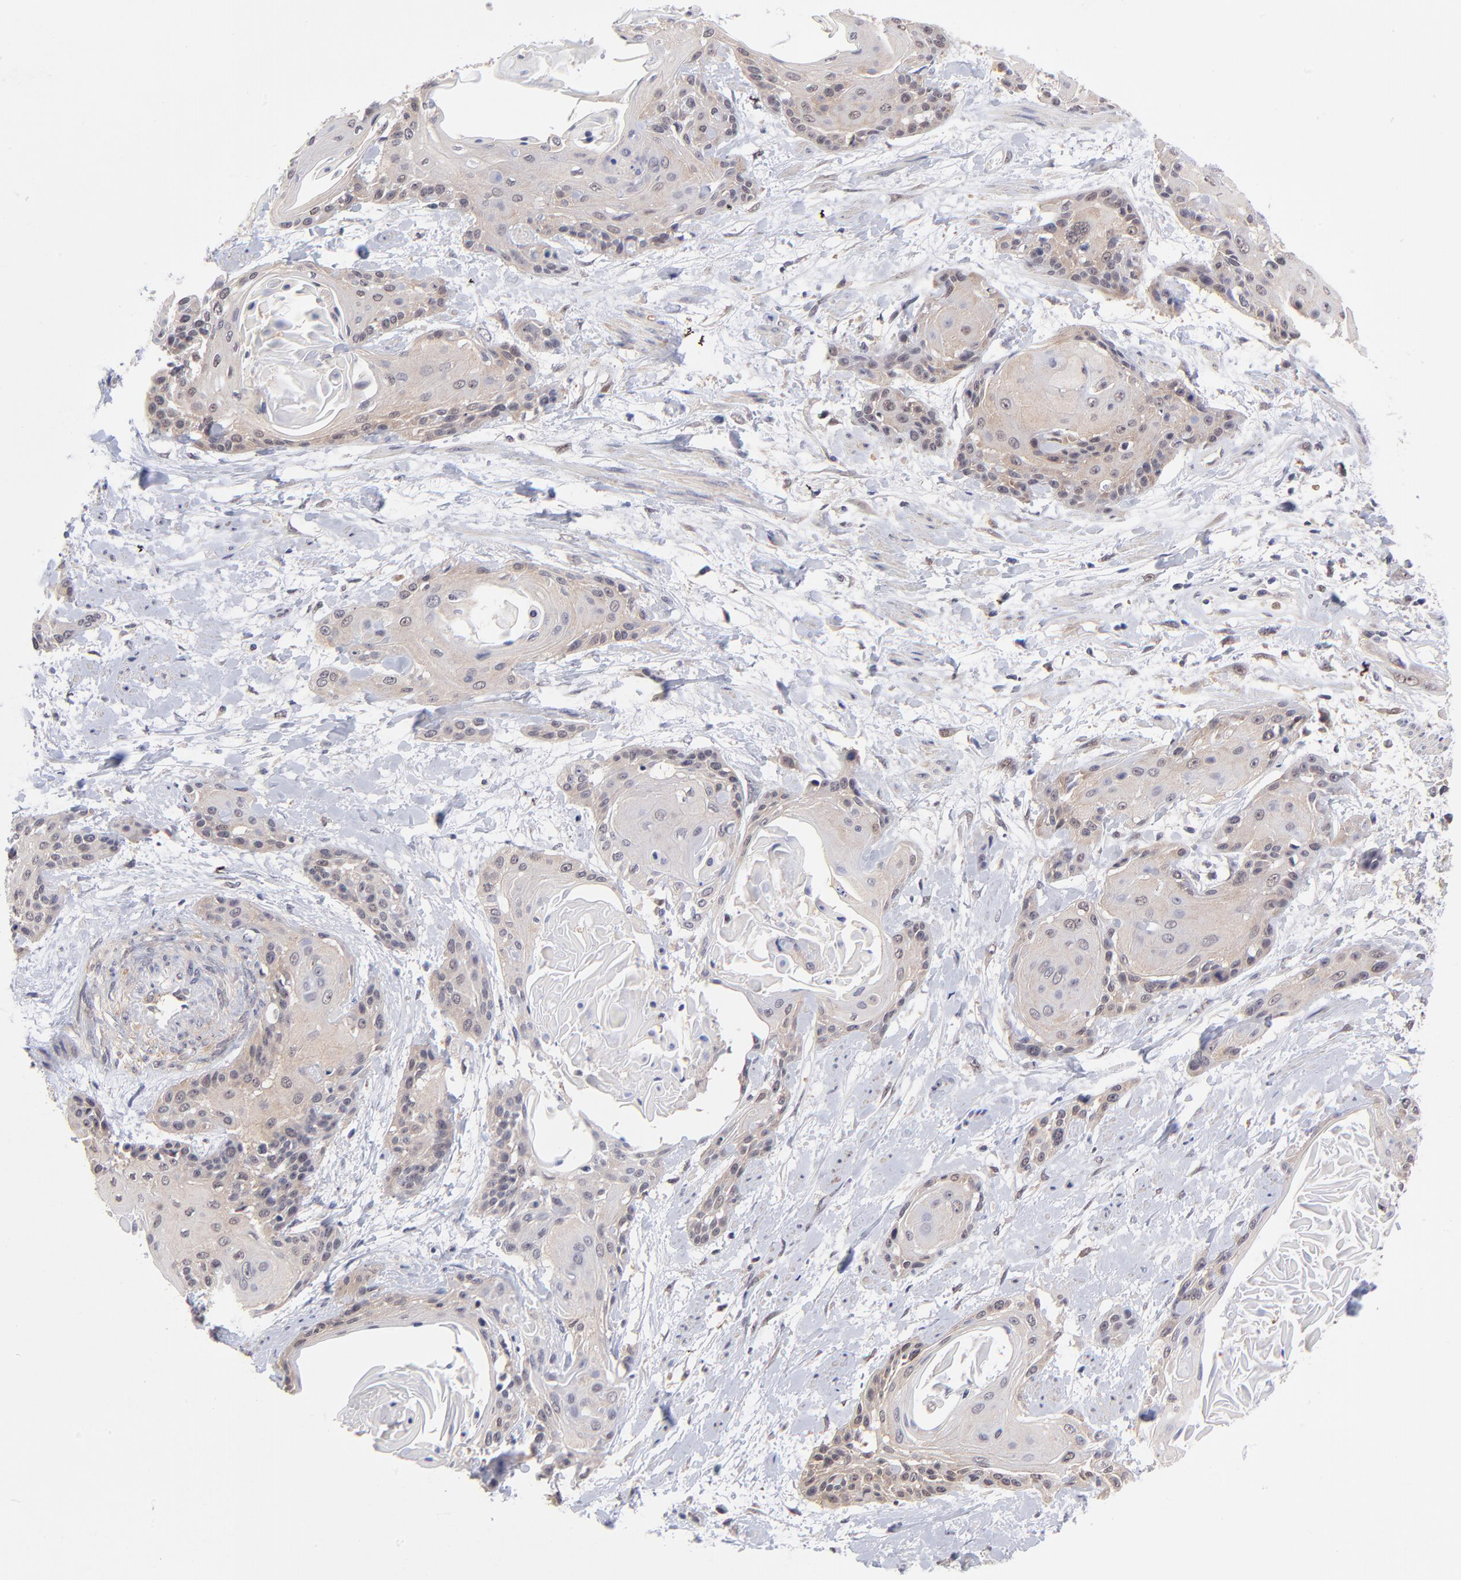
{"staining": {"intensity": "weak", "quantity": ">75%", "location": "cytoplasmic/membranous"}, "tissue": "cervical cancer", "cell_type": "Tumor cells", "image_type": "cancer", "snomed": [{"axis": "morphology", "description": "Squamous cell carcinoma, NOS"}, {"axis": "topography", "description": "Cervix"}], "caption": "Brown immunohistochemical staining in human cervical squamous cell carcinoma displays weak cytoplasmic/membranous expression in approximately >75% of tumor cells.", "gene": "UBE2E3", "patient": {"sex": "female", "age": 57}}